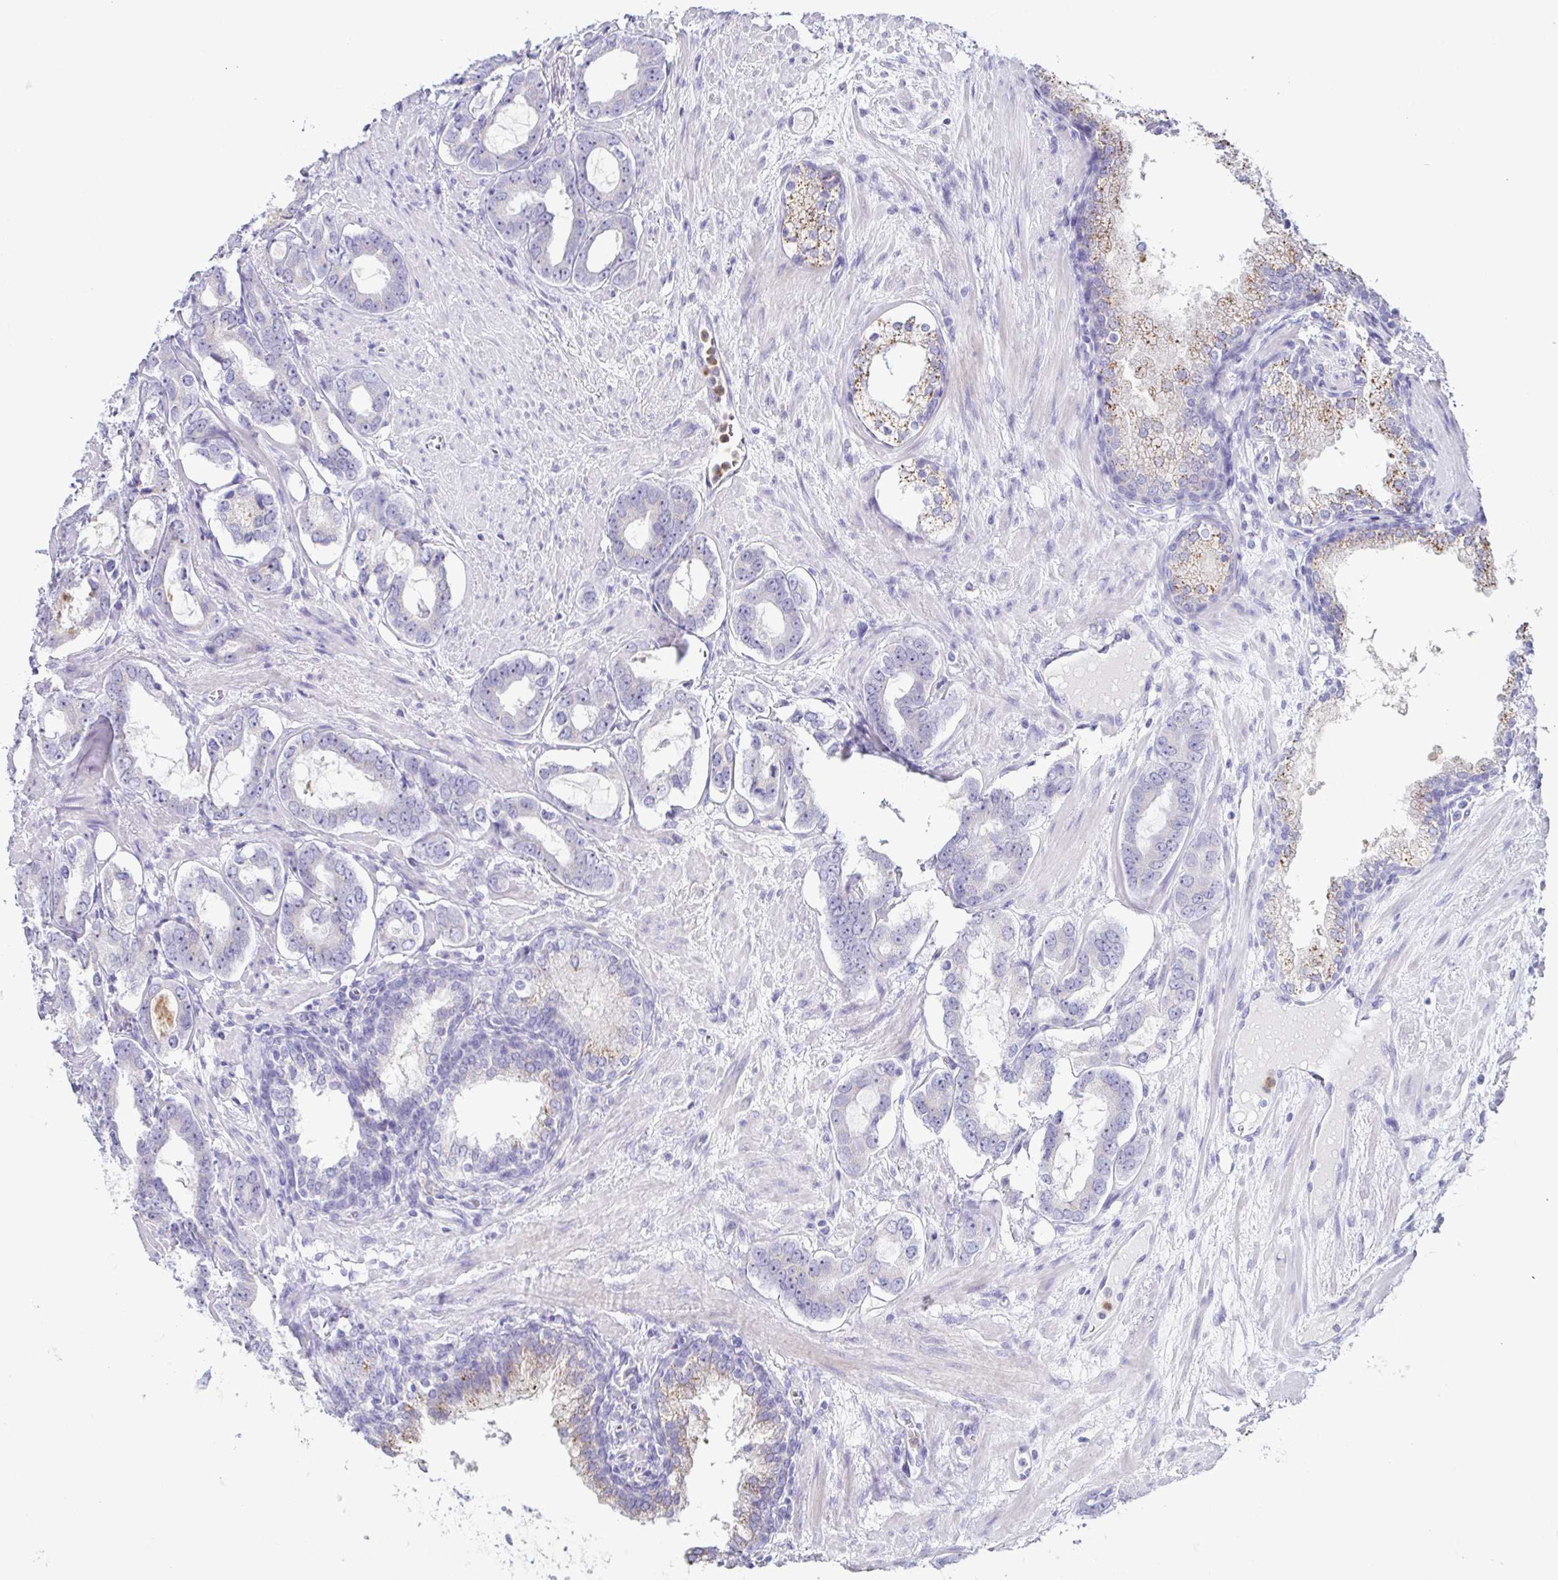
{"staining": {"intensity": "negative", "quantity": "none", "location": "none"}, "tissue": "prostate cancer", "cell_type": "Tumor cells", "image_type": "cancer", "snomed": [{"axis": "morphology", "description": "Adenocarcinoma, High grade"}, {"axis": "topography", "description": "Prostate"}], "caption": "Micrograph shows no protein positivity in tumor cells of prostate adenocarcinoma (high-grade) tissue.", "gene": "AZU1", "patient": {"sex": "male", "age": 75}}